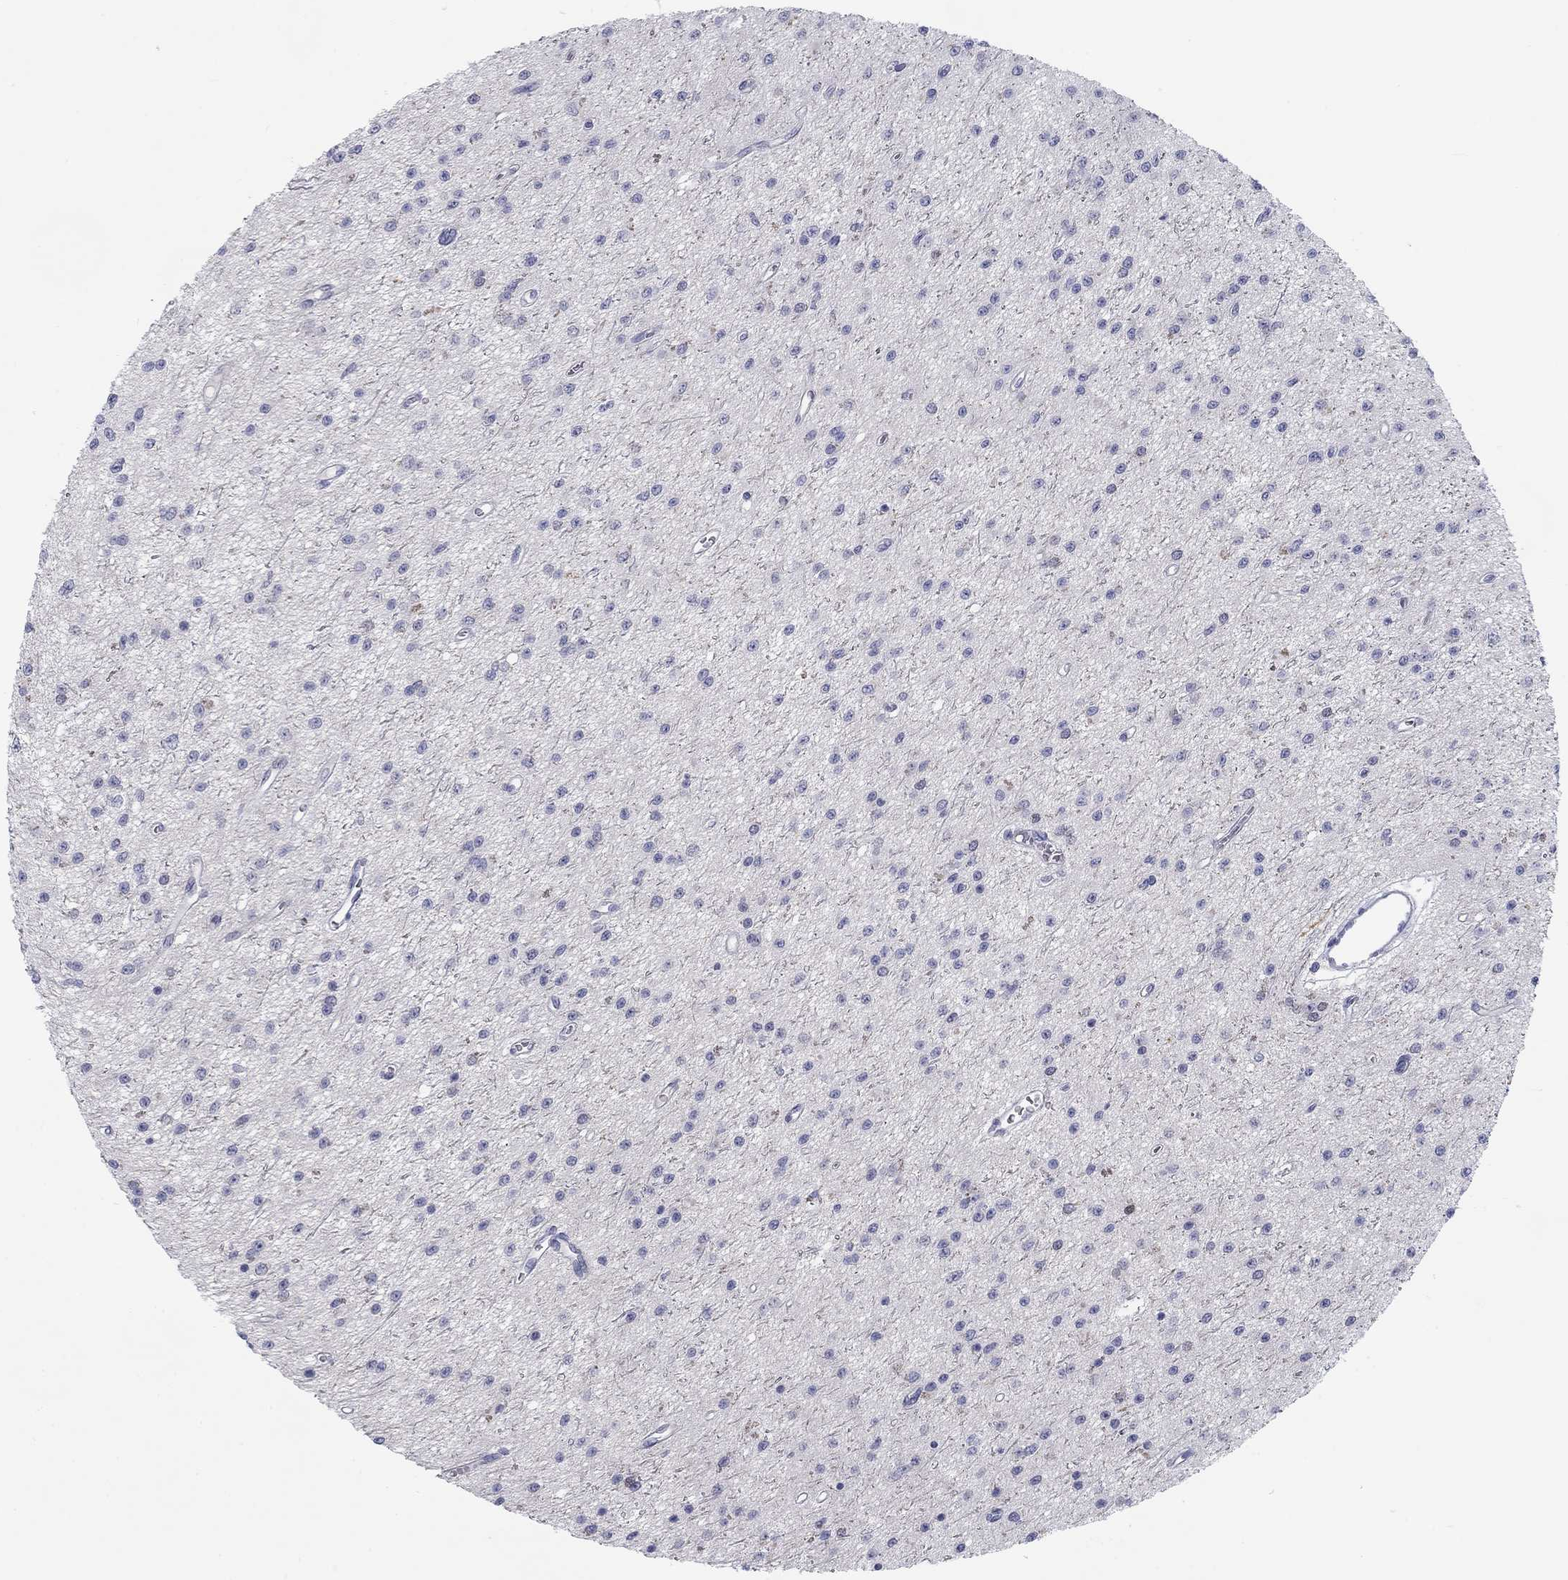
{"staining": {"intensity": "negative", "quantity": "none", "location": "none"}, "tissue": "glioma", "cell_type": "Tumor cells", "image_type": "cancer", "snomed": [{"axis": "morphology", "description": "Glioma, malignant, Low grade"}, {"axis": "topography", "description": "Brain"}], "caption": "An immunohistochemistry (IHC) histopathology image of glioma is shown. There is no staining in tumor cells of glioma.", "gene": "CALB1", "patient": {"sex": "female", "age": 45}}